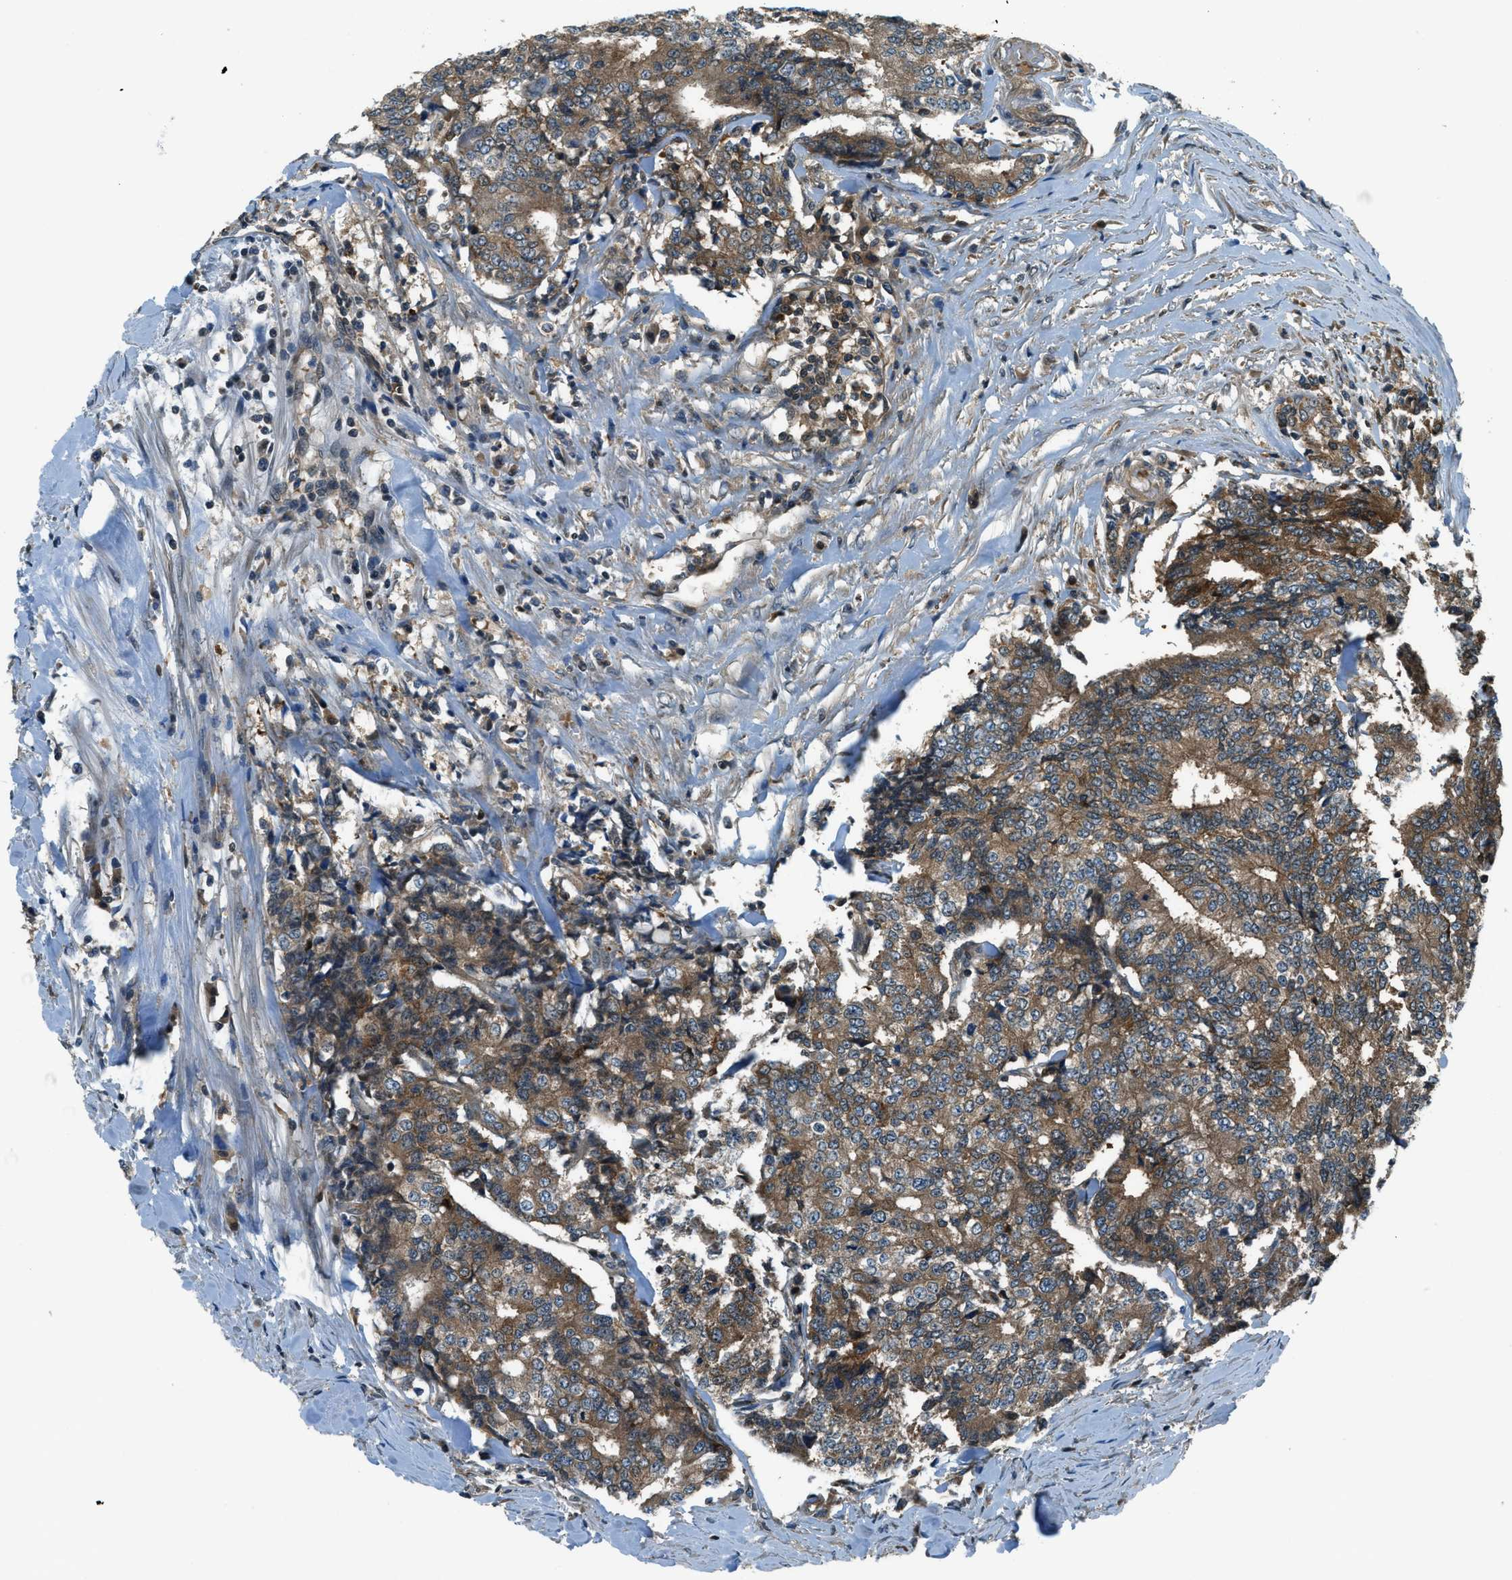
{"staining": {"intensity": "strong", "quantity": ">75%", "location": "cytoplasmic/membranous"}, "tissue": "prostate cancer", "cell_type": "Tumor cells", "image_type": "cancer", "snomed": [{"axis": "morphology", "description": "Normal tissue, NOS"}, {"axis": "morphology", "description": "Adenocarcinoma, High grade"}, {"axis": "topography", "description": "Prostate"}, {"axis": "topography", "description": "Seminal veicle"}], "caption": "An immunohistochemistry (IHC) micrograph of neoplastic tissue is shown. Protein staining in brown labels strong cytoplasmic/membranous positivity in prostate adenocarcinoma (high-grade) within tumor cells.", "gene": "HEBP2", "patient": {"sex": "male", "age": 55}}